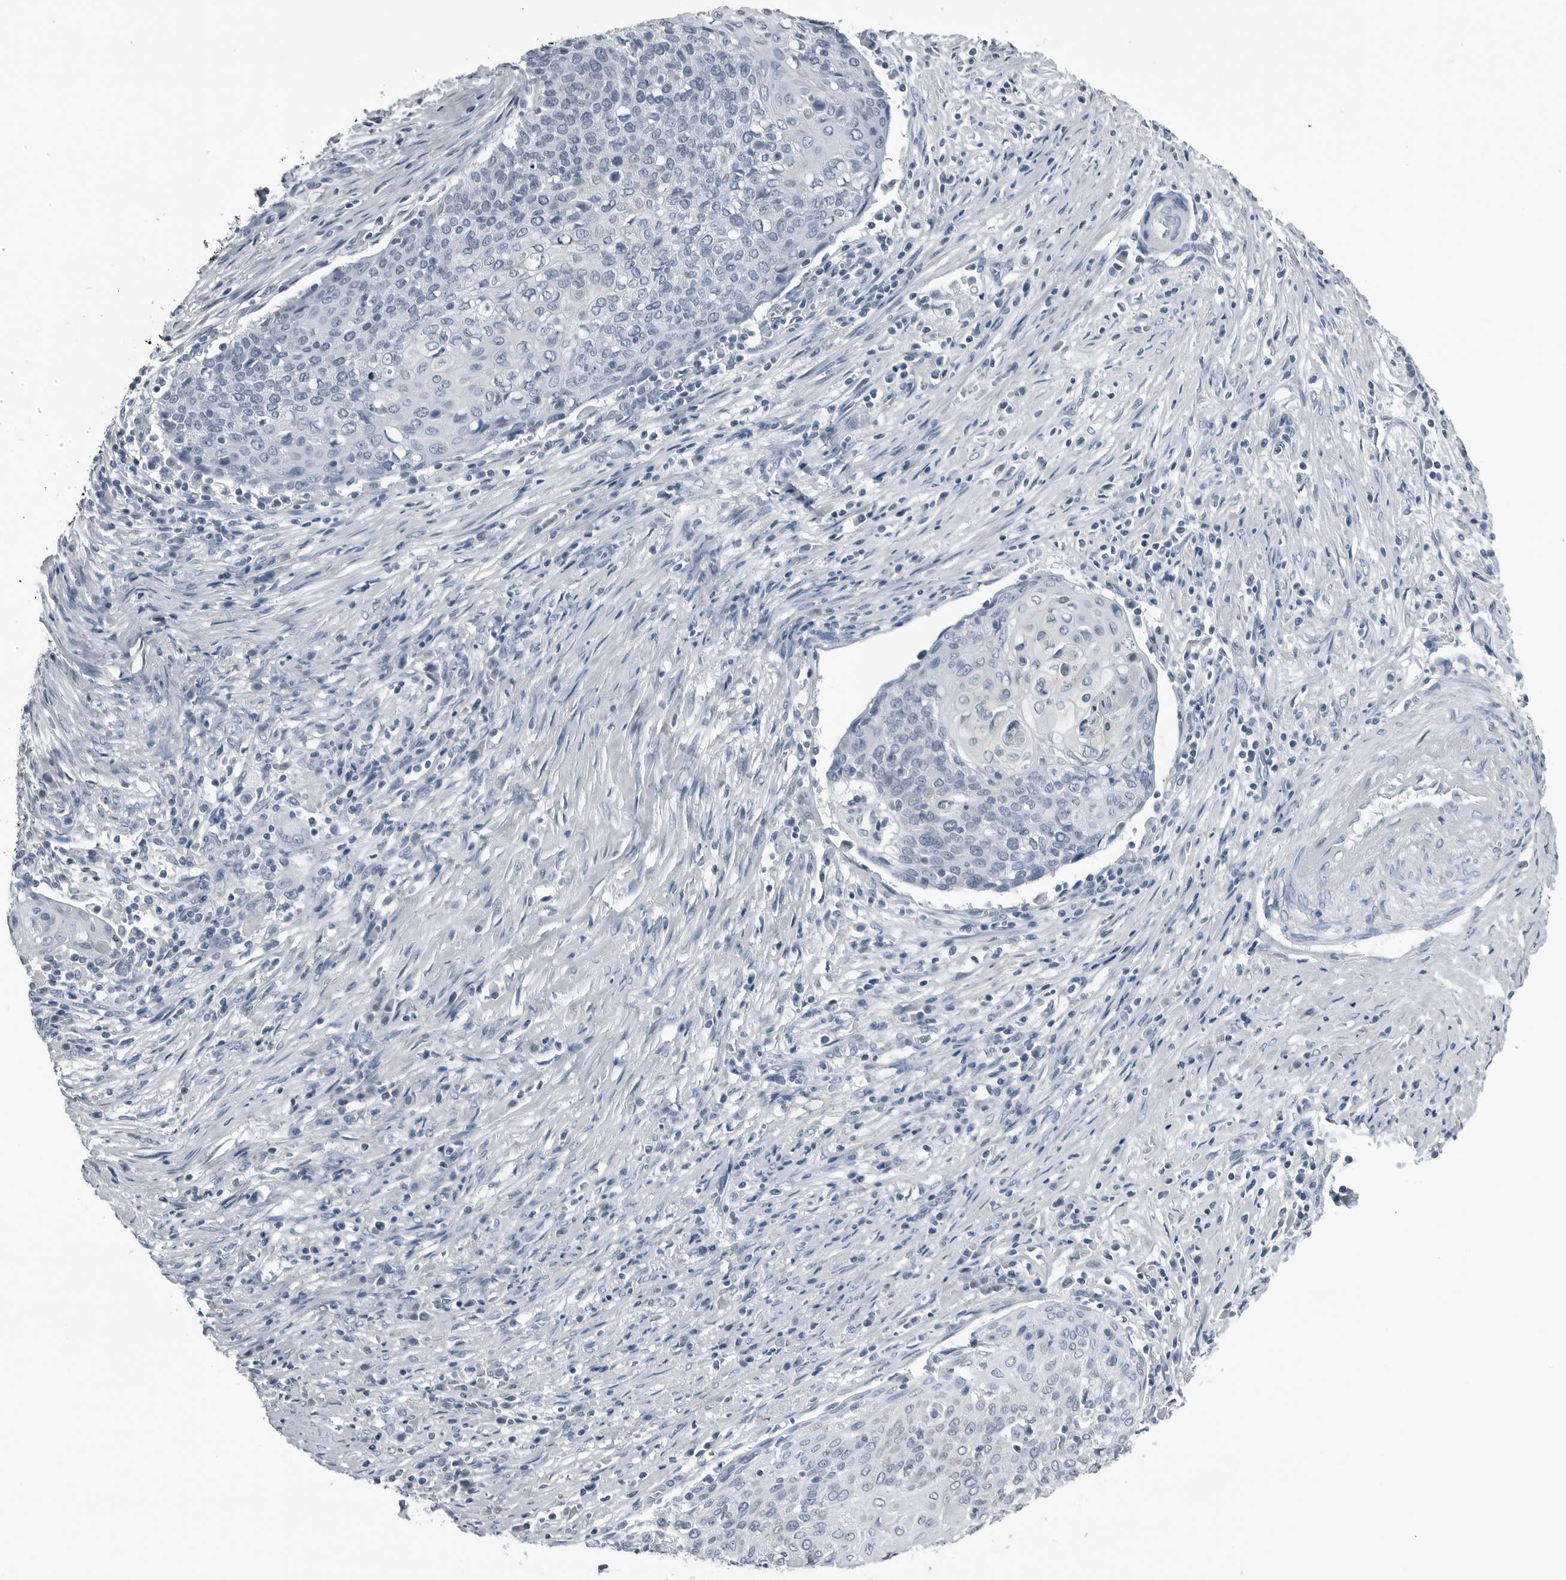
{"staining": {"intensity": "negative", "quantity": "none", "location": "none"}, "tissue": "cervical cancer", "cell_type": "Tumor cells", "image_type": "cancer", "snomed": [{"axis": "morphology", "description": "Squamous cell carcinoma, NOS"}, {"axis": "topography", "description": "Cervix"}], "caption": "This image is of cervical squamous cell carcinoma stained with immunohistochemistry to label a protein in brown with the nuclei are counter-stained blue. There is no positivity in tumor cells.", "gene": "SPINK1", "patient": {"sex": "female", "age": 39}}